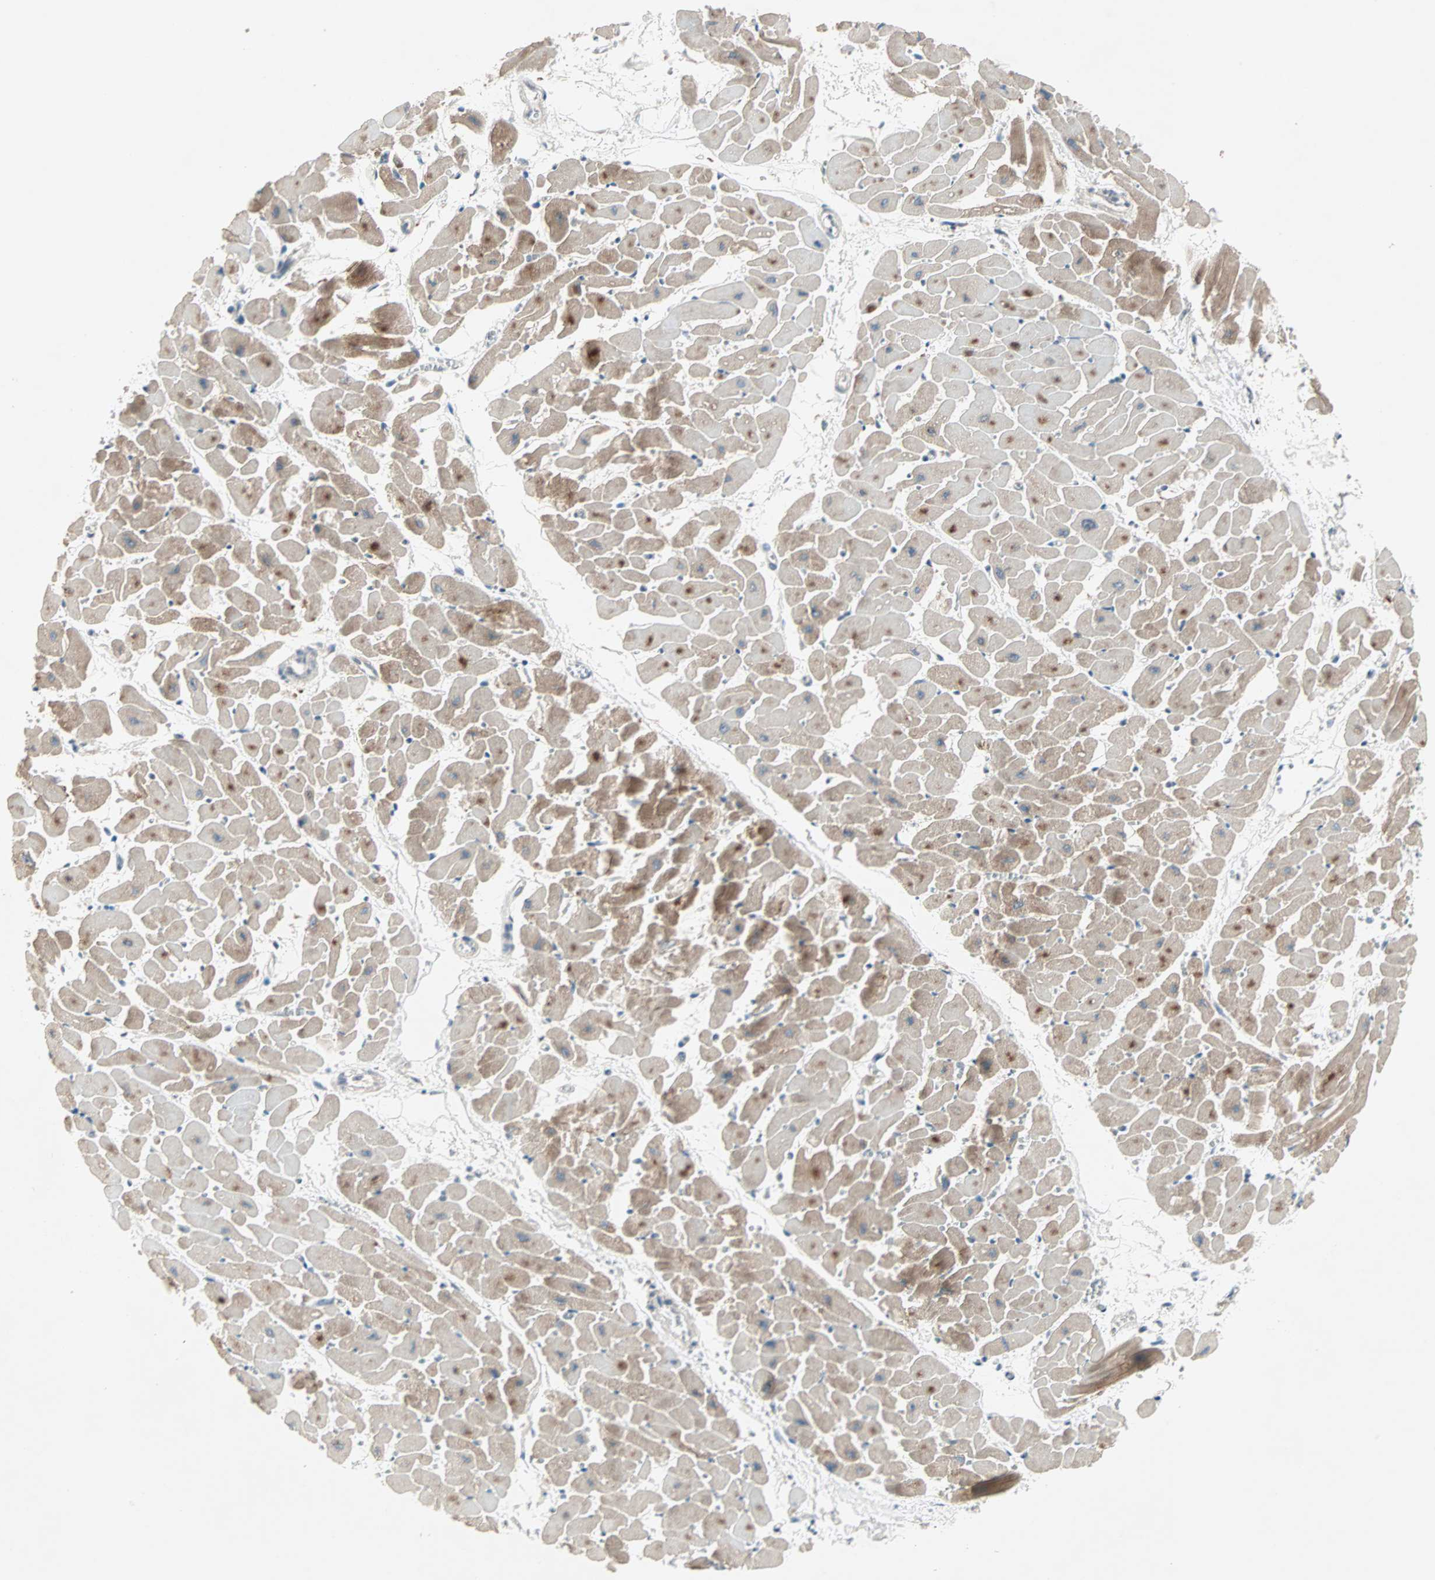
{"staining": {"intensity": "moderate", "quantity": "25%-75%", "location": "cytoplasmic/membranous"}, "tissue": "heart muscle", "cell_type": "Cardiomyocytes", "image_type": "normal", "snomed": [{"axis": "morphology", "description": "Normal tissue, NOS"}, {"axis": "topography", "description": "Heart"}], "caption": "IHC (DAB (3,3'-diaminobenzidine)) staining of unremarkable heart muscle demonstrates moderate cytoplasmic/membranous protein positivity in approximately 25%-75% of cardiomyocytes.", "gene": "PGBD1", "patient": {"sex": "female", "age": 19}}